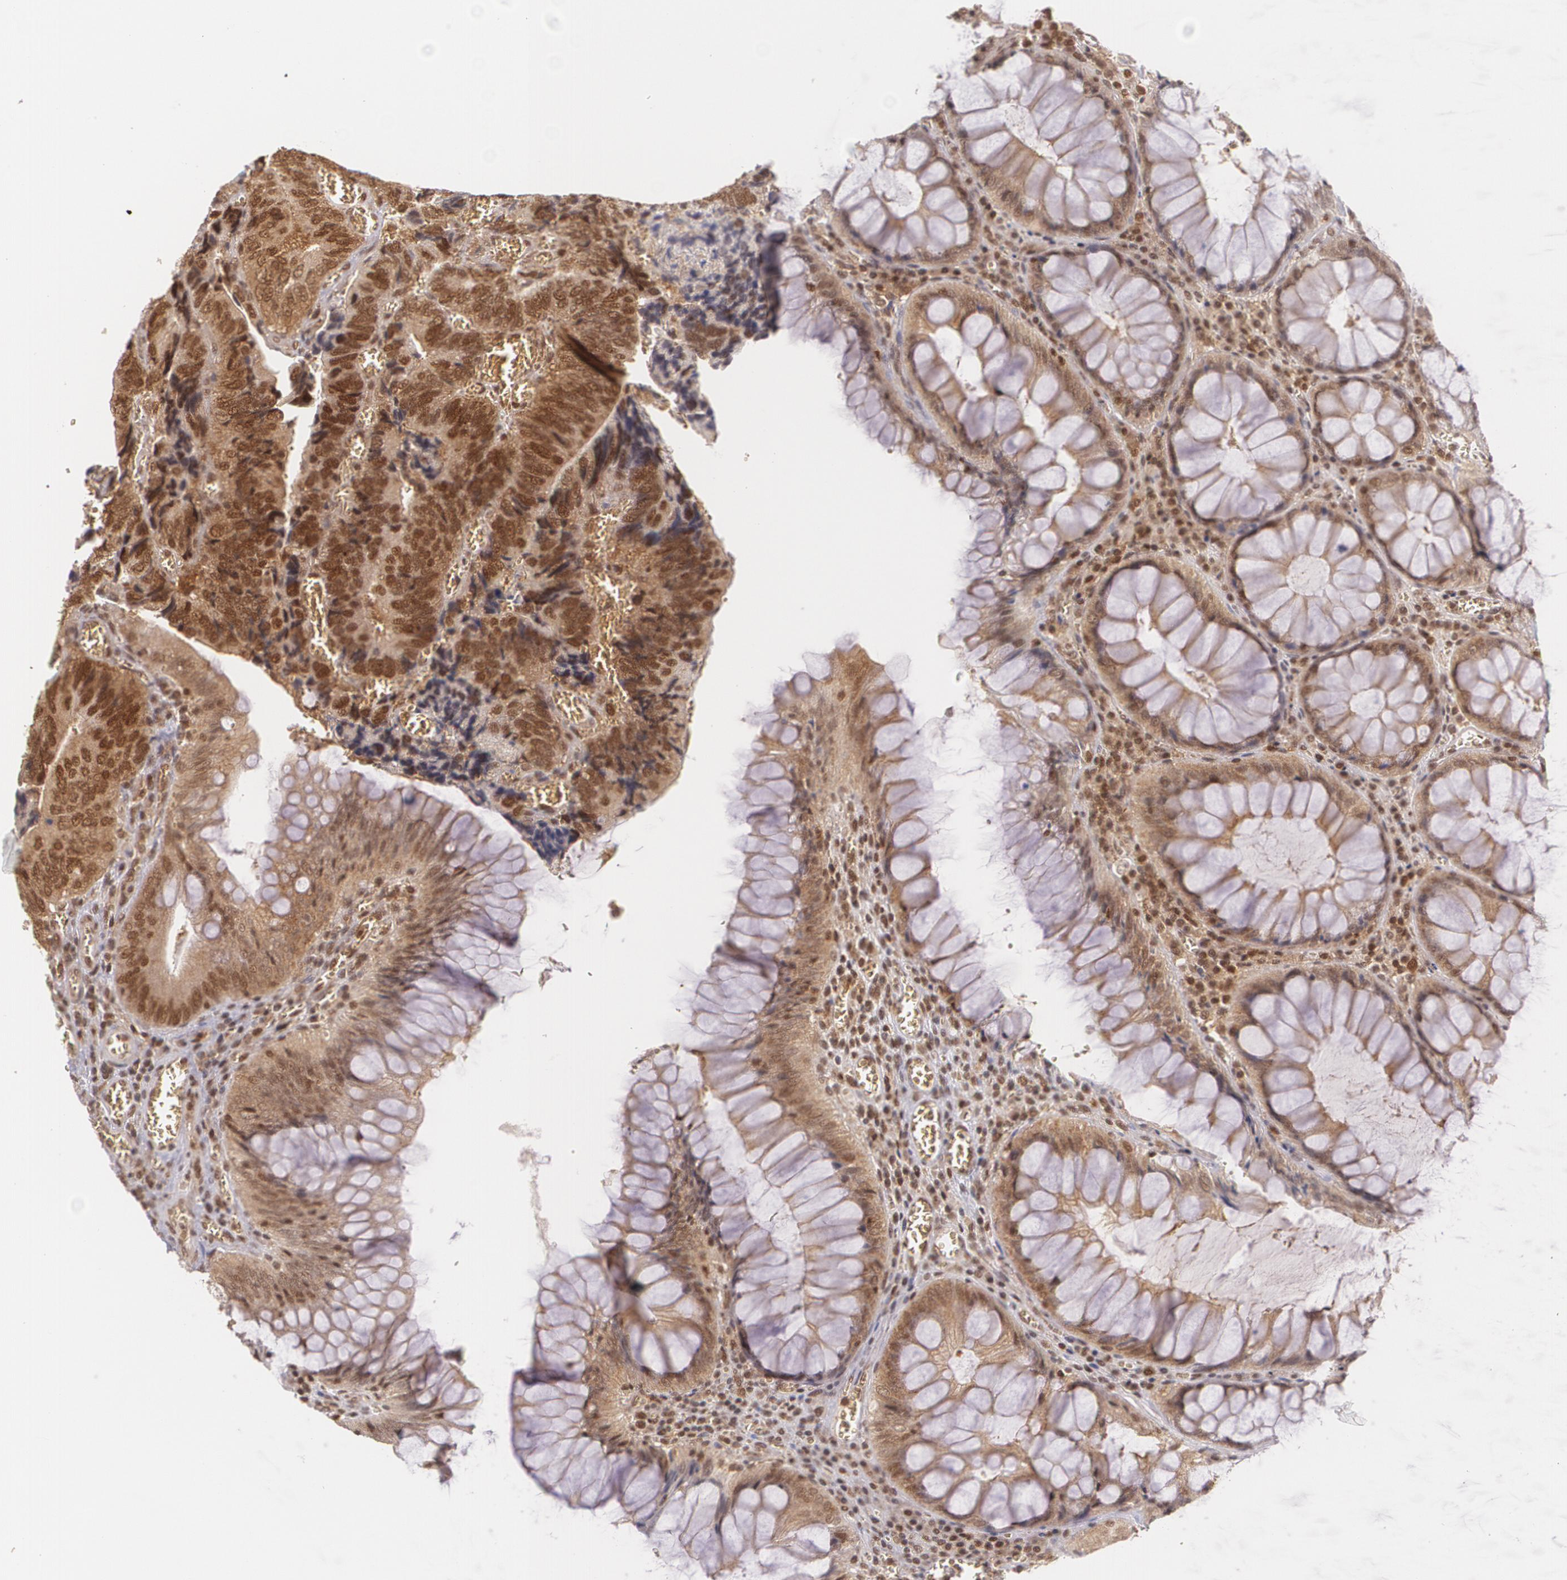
{"staining": {"intensity": "moderate", "quantity": ">75%", "location": "cytoplasmic/membranous,nuclear"}, "tissue": "colorectal cancer", "cell_type": "Tumor cells", "image_type": "cancer", "snomed": [{"axis": "morphology", "description": "Adenocarcinoma, NOS"}, {"axis": "topography", "description": "Colon"}], "caption": "DAB (3,3'-diaminobenzidine) immunohistochemical staining of human colorectal cancer (adenocarcinoma) shows moderate cytoplasmic/membranous and nuclear protein positivity in about >75% of tumor cells.", "gene": "CUL2", "patient": {"sex": "male", "age": 72}}